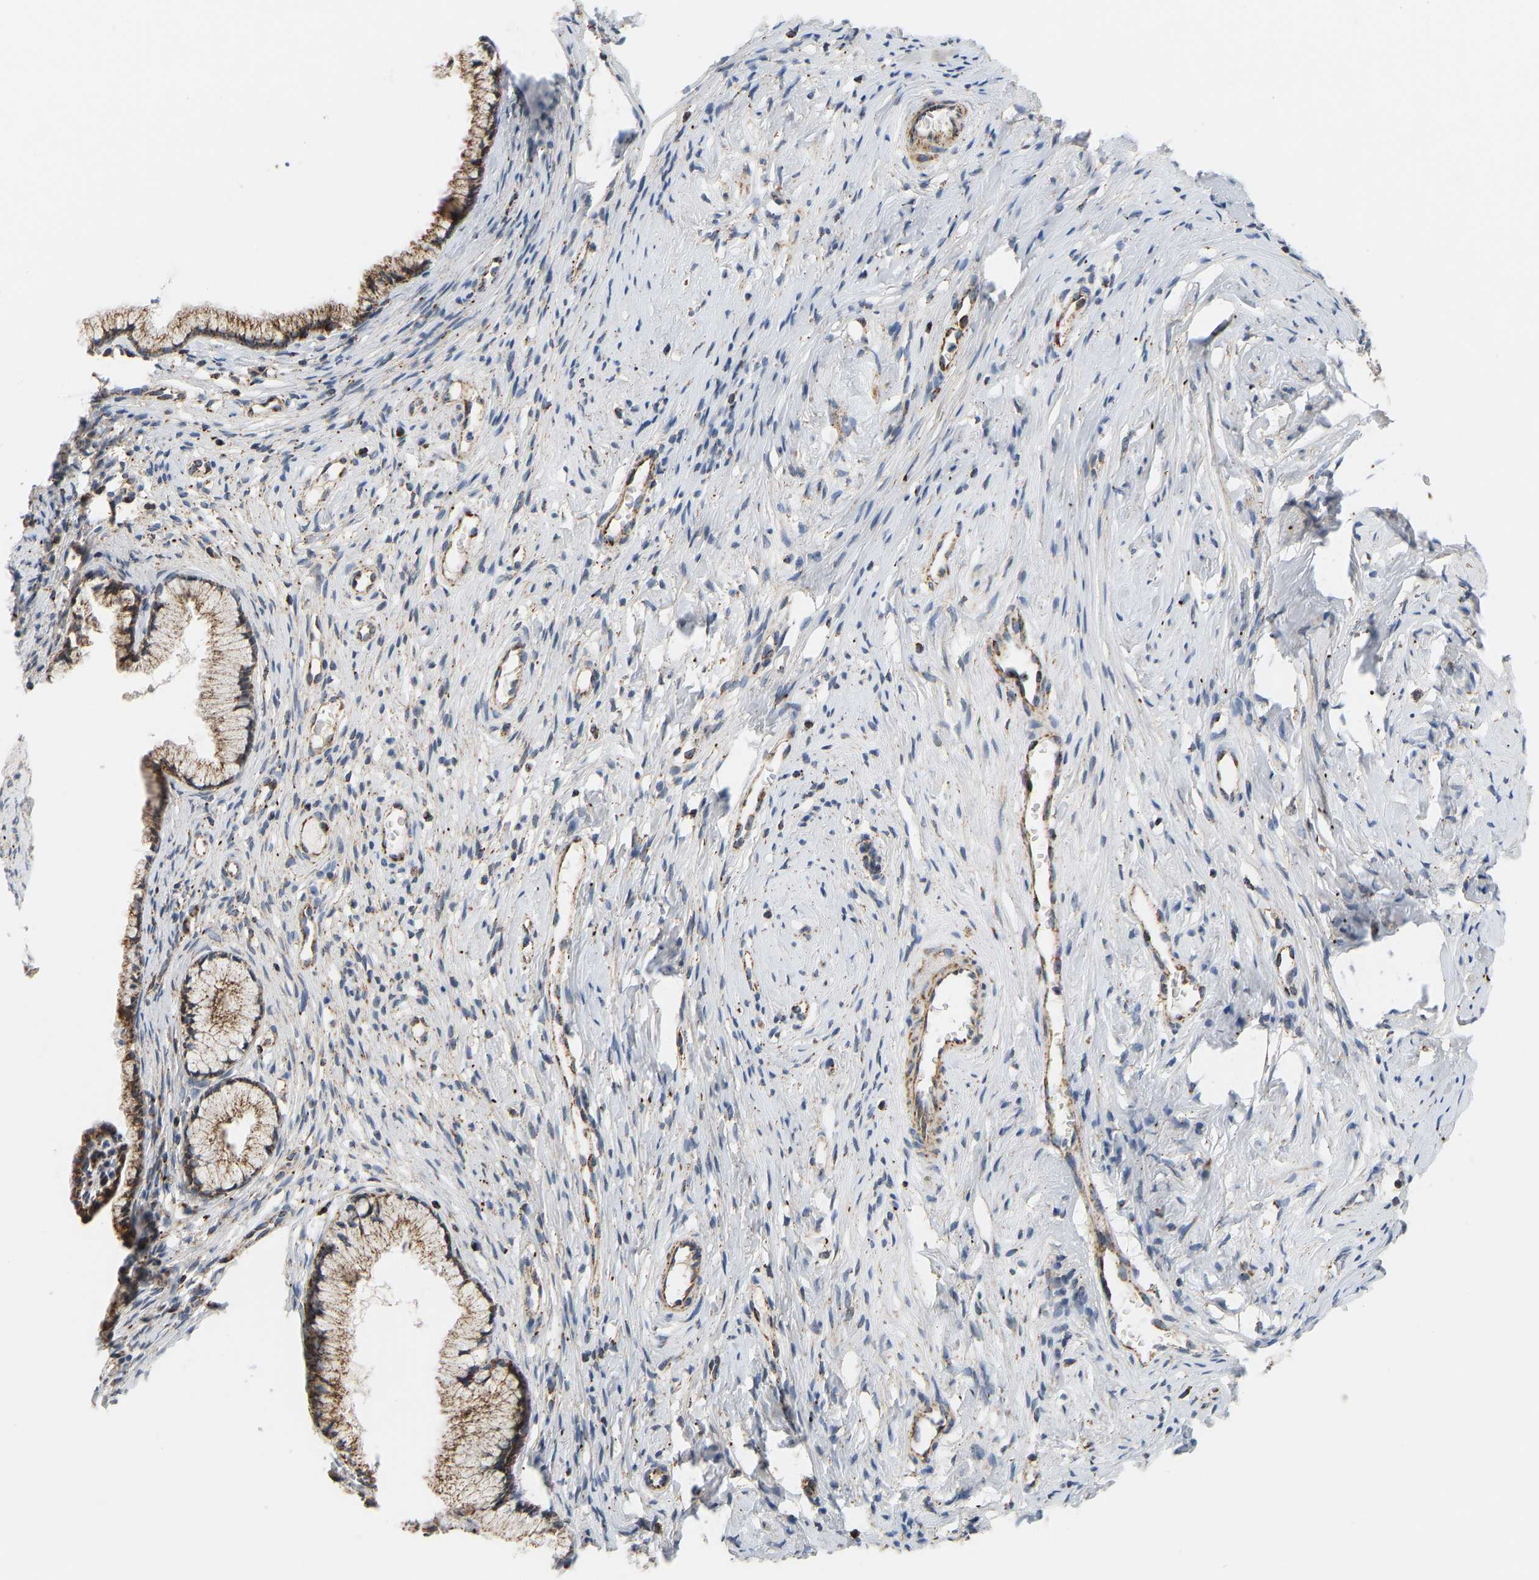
{"staining": {"intensity": "moderate", "quantity": ">75%", "location": "cytoplasmic/membranous"}, "tissue": "cervix", "cell_type": "Glandular cells", "image_type": "normal", "snomed": [{"axis": "morphology", "description": "Normal tissue, NOS"}, {"axis": "topography", "description": "Cervix"}], "caption": "Immunohistochemistry (IHC) (DAB) staining of unremarkable human cervix demonstrates moderate cytoplasmic/membranous protein expression in approximately >75% of glandular cells.", "gene": "GPSM2", "patient": {"sex": "female", "age": 77}}